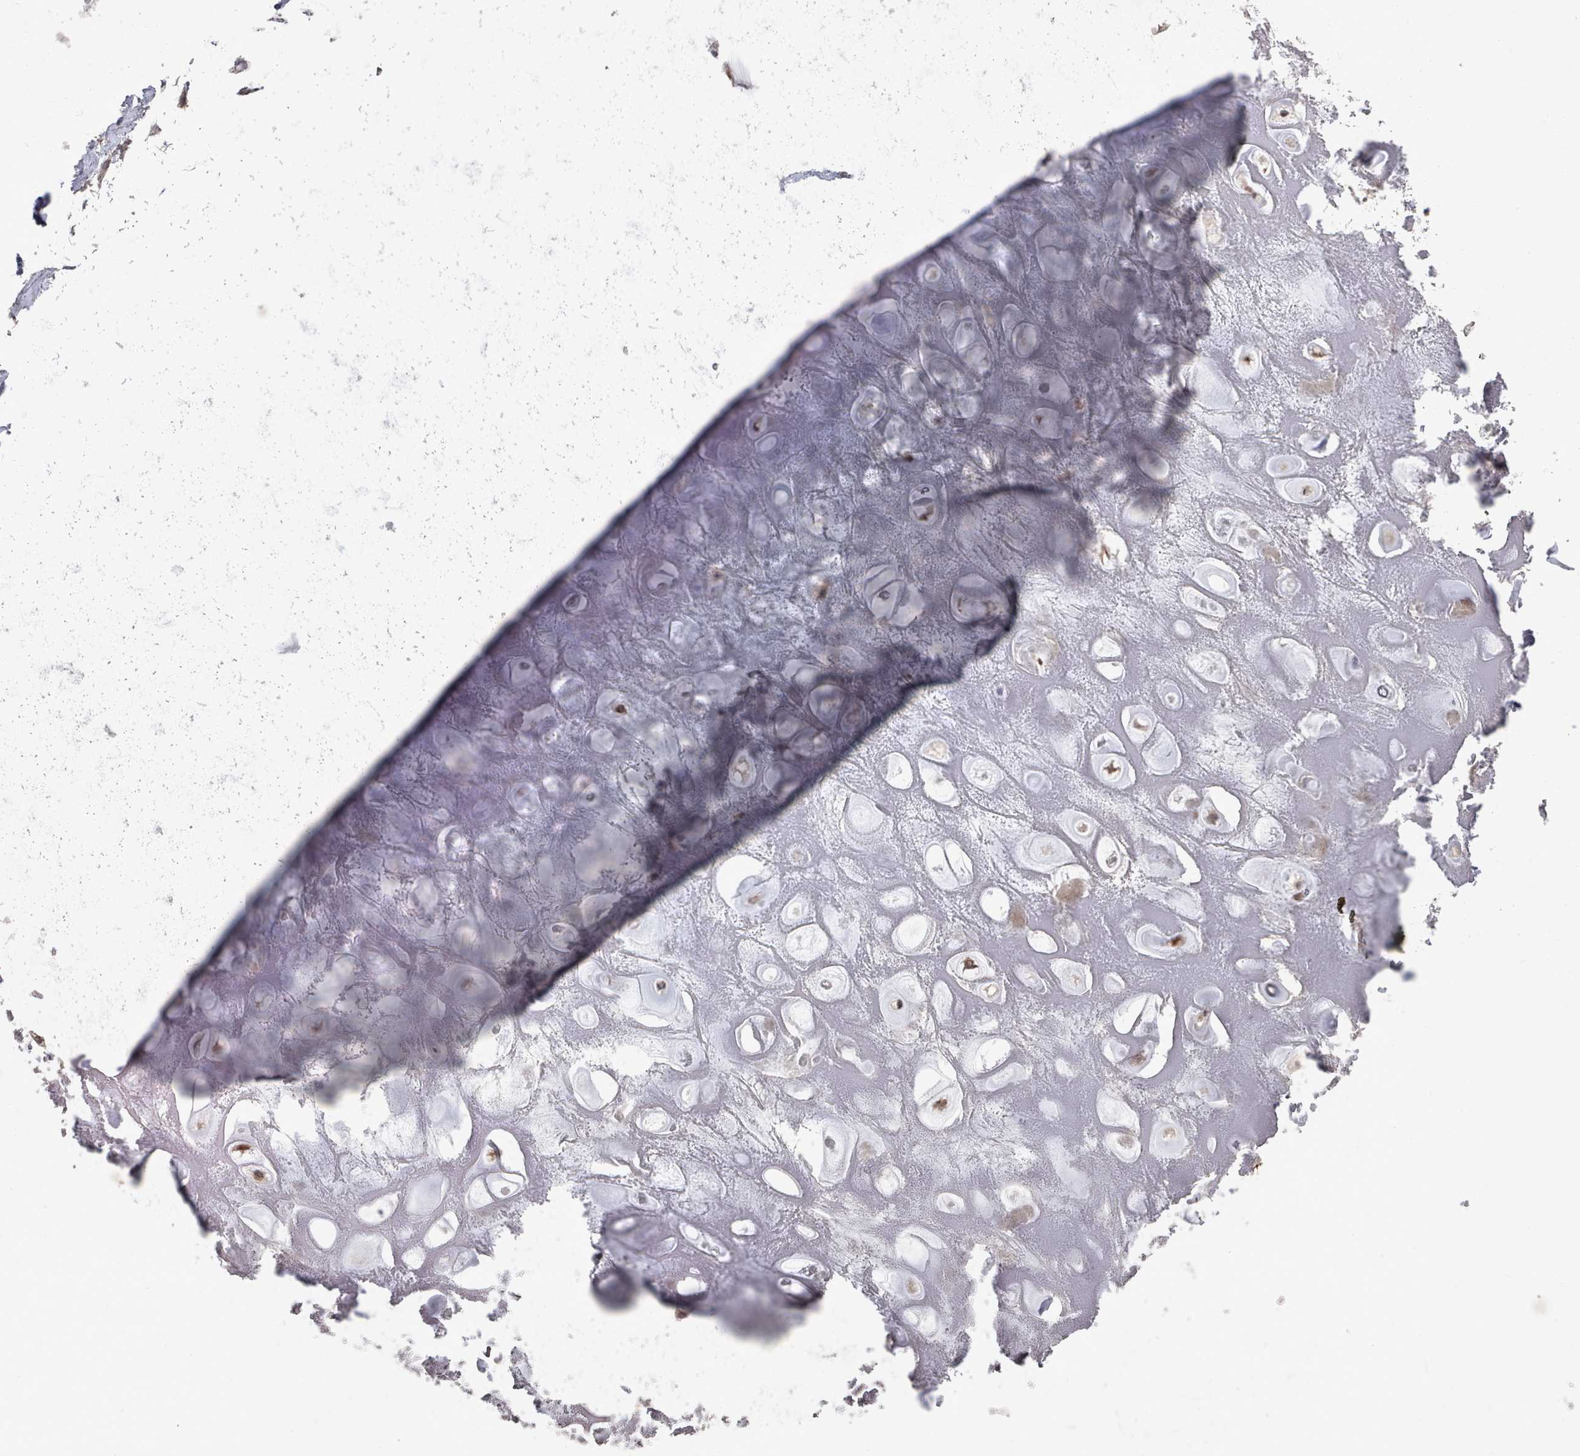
{"staining": {"intensity": "negative", "quantity": "none", "location": "none"}, "tissue": "adipose tissue", "cell_type": "Adipocytes", "image_type": "normal", "snomed": [{"axis": "morphology", "description": "Normal tissue, NOS"}, {"axis": "topography", "description": "Cartilage tissue"}], "caption": "Immunohistochemistry histopathology image of benign adipose tissue: adipose tissue stained with DAB (3,3'-diaminobenzidine) displays no significant protein positivity in adipocytes. Brightfield microscopy of IHC stained with DAB (3,3'-diaminobenzidine) (brown) and hematoxylin (blue), captured at high magnification.", "gene": "CPSF4", "patient": {"sex": "male", "age": 81}}